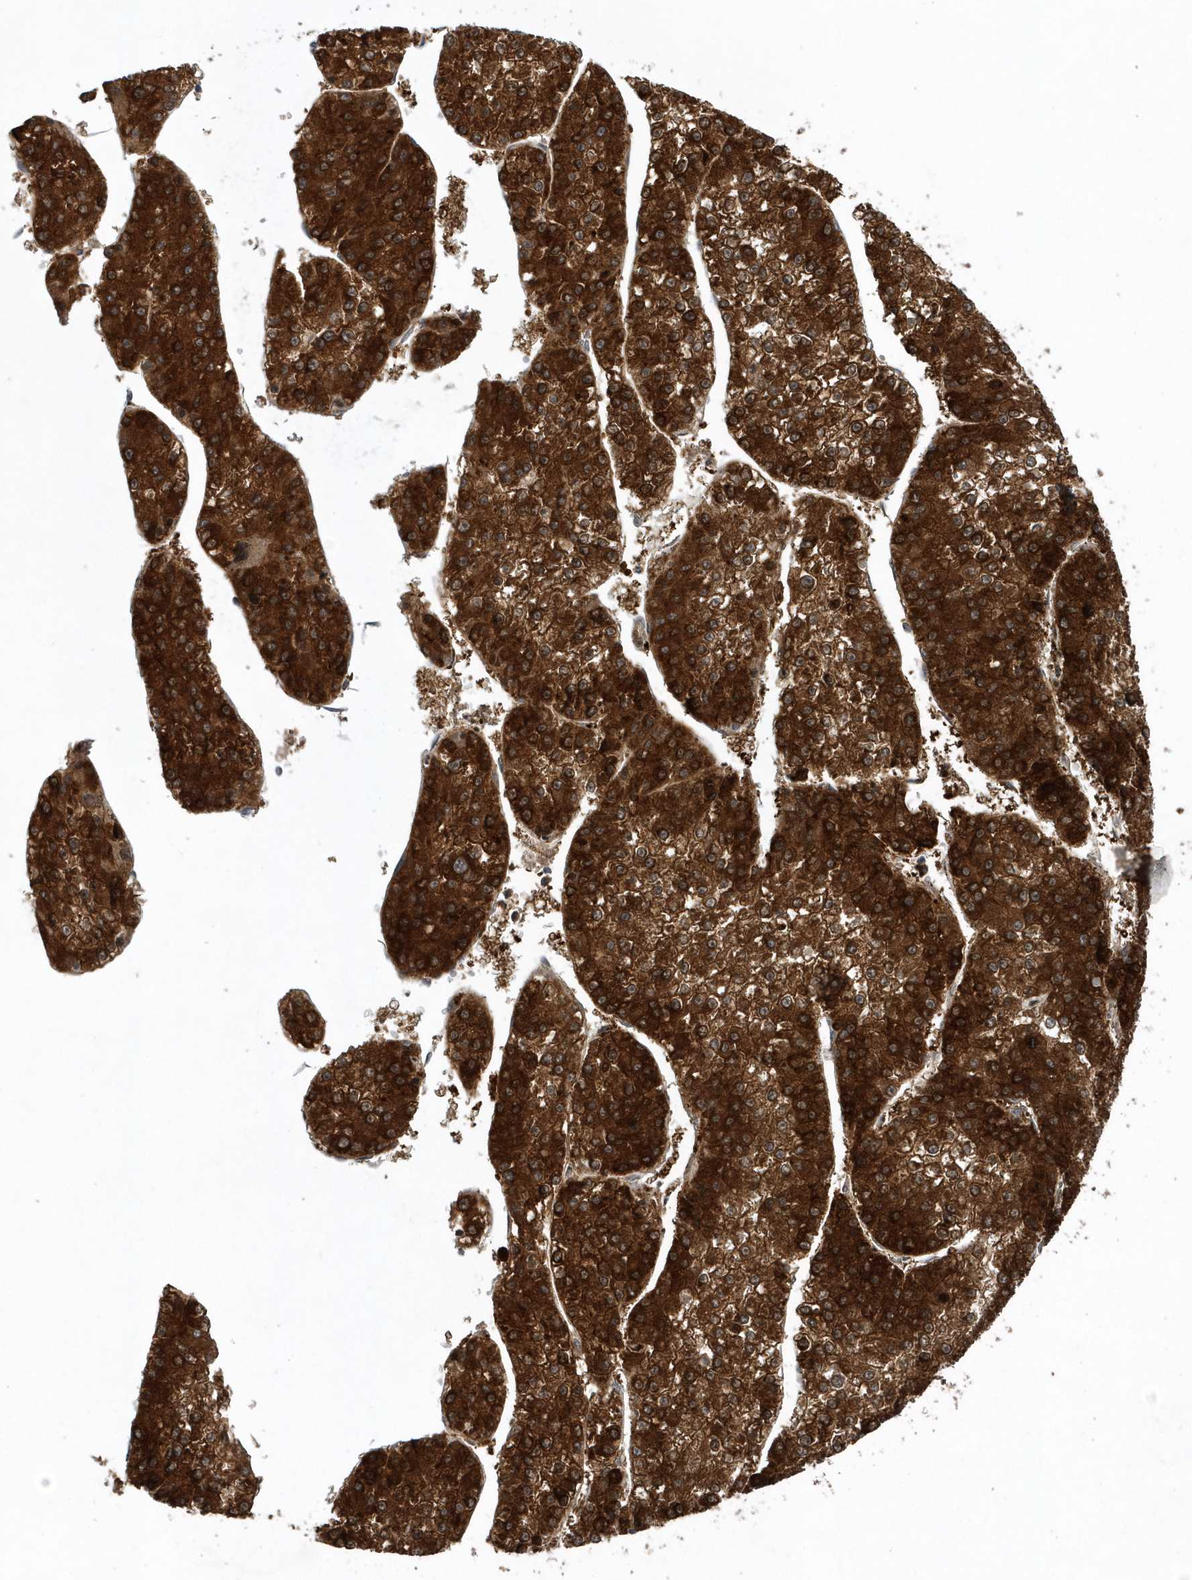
{"staining": {"intensity": "strong", "quantity": ">75%", "location": "cytoplasmic/membranous"}, "tissue": "liver cancer", "cell_type": "Tumor cells", "image_type": "cancer", "snomed": [{"axis": "morphology", "description": "Carcinoma, Hepatocellular, NOS"}, {"axis": "topography", "description": "Liver"}], "caption": "A high-resolution photomicrograph shows immunohistochemistry (IHC) staining of liver cancer, which shows strong cytoplasmic/membranous positivity in approximately >75% of tumor cells.", "gene": "PAICS", "patient": {"sex": "female", "age": 73}}